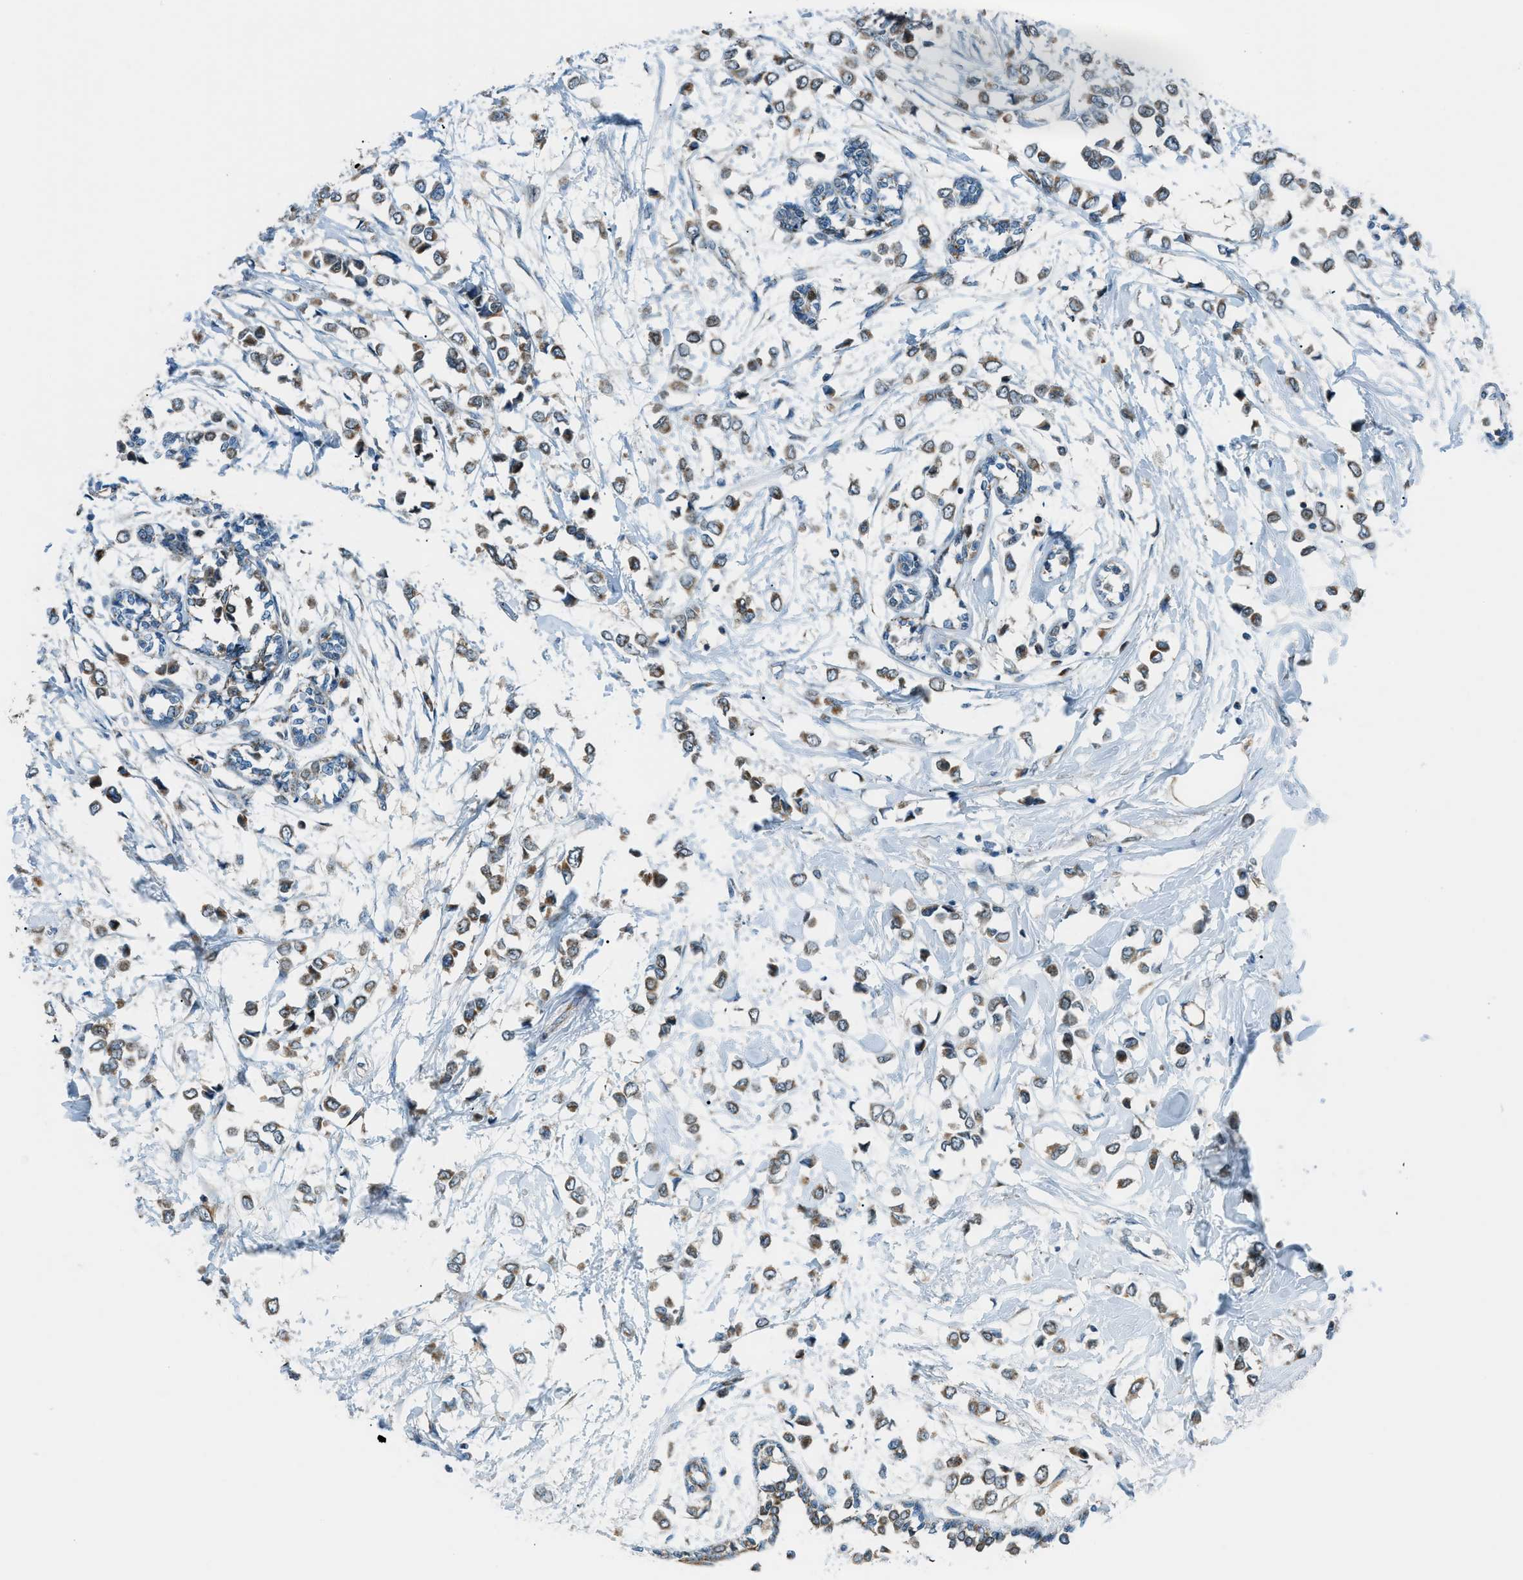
{"staining": {"intensity": "moderate", "quantity": ">75%", "location": "cytoplasmic/membranous"}, "tissue": "breast cancer", "cell_type": "Tumor cells", "image_type": "cancer", "snomed": [{"axis": "morphology", "description": "Lobular carcinoma"}, {"axis": "topography", "description": "Breast"}], "caption": "The photomicrograph demonstrates immunohistochemical staining of breast cancer (lobular carcinoma). There is moderate cytoplasmic/membranous positivity is seen in about >75% of tumor cells. The staining was performed using DAB (3,3'-diaminobenzidine) to visualize the protein expression in brown, while the nuclei were stained in blue with hematoxylin (Magnification: 20x).", "gene": "PIGG", "patient": {"sex": "female", "age": 51}}